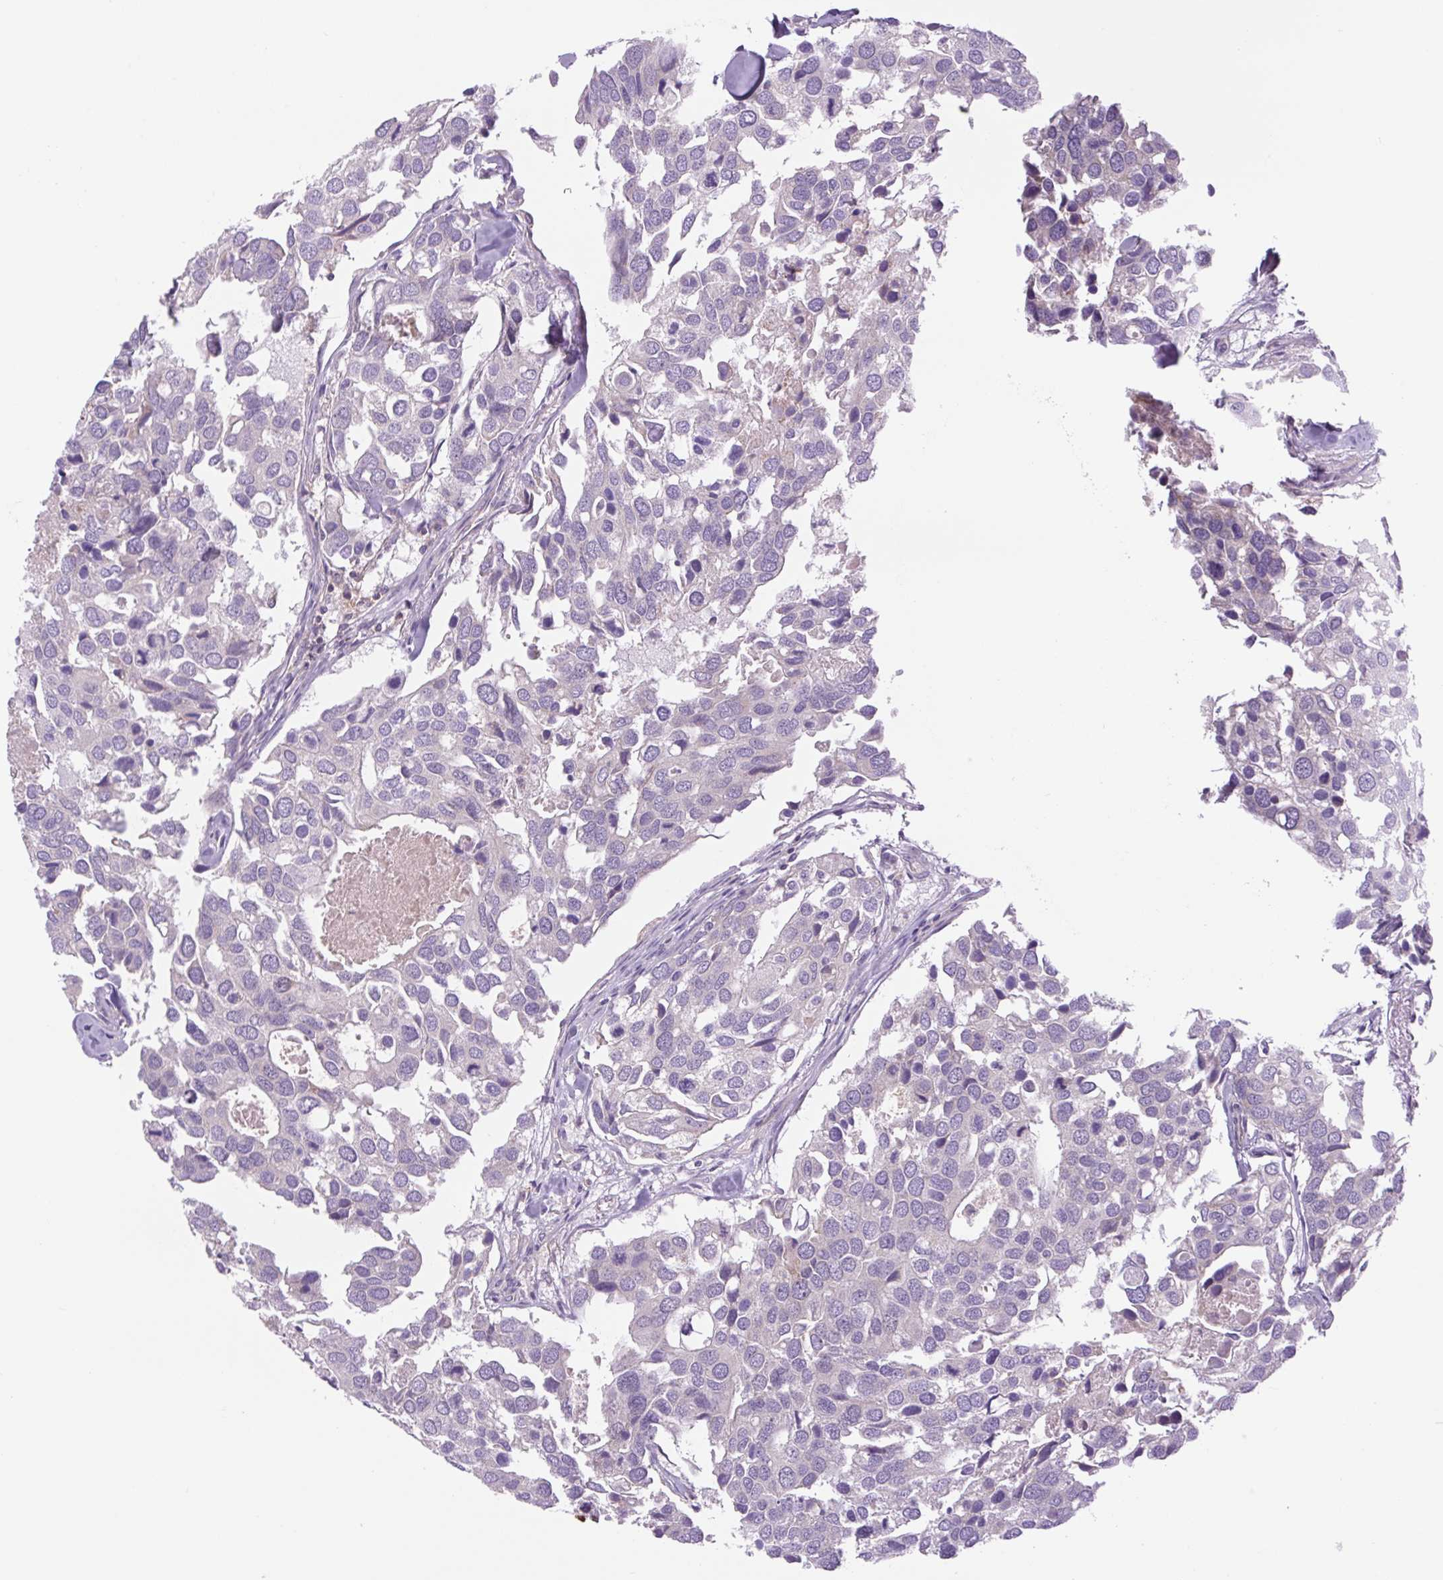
{"staining": {"intensity": "negative", "quantity": "none", "location": "none"}, "tissue": "breast cancer", "cell_type": "Tumor cells", "image_type": "cancer", "snomed": [{"axis": "morphology", "description": "Duct carcinoma"}, {"axis": "topography", "description": "Breast"}], "caption": "An image of human invasive ductal carcinoma (breast) is negative for staining in tumor cells. Brightfield microscopy of immunohistochemistry stained with DAB (brown) and hematoxylin (blue), captured at high magnification.", "gene": "MINK1", "patient": {"sex": "female", "age": 83}}